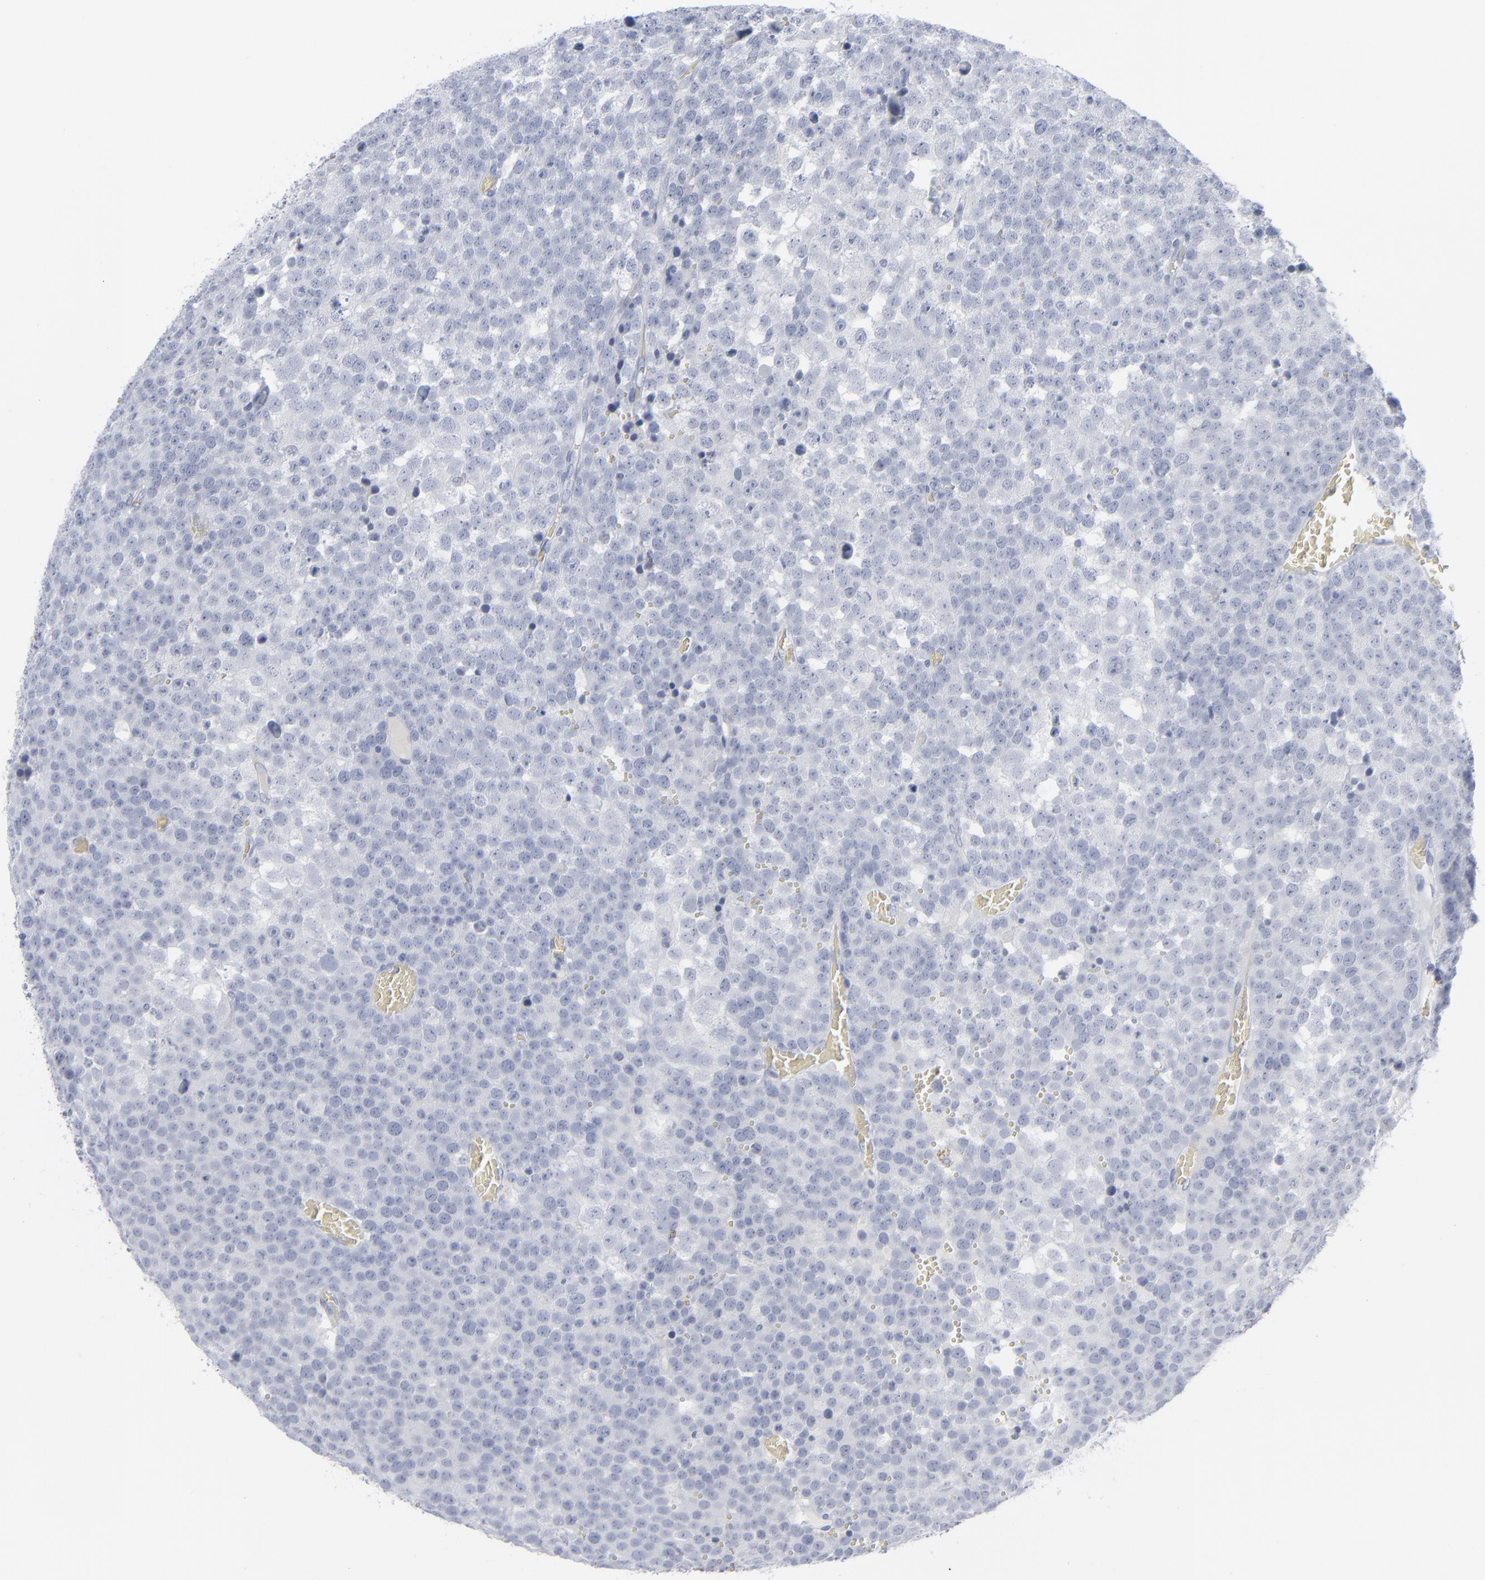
{"staining": {"intensity": "negative", "quantity": "none", "location": "none"}, "tissue": "testis cancer", "cell_type": "Tumor cells", "image_type": "cancer", "snomed": [{"axis": "morphology", "description": "Seminoma, NOS"}, {"axis": "topography", "description": "Testis"}], "caption": "Tumor cells are negative for protein expression in human testis seminoma.", "gene": "MSLN", "patient": {"sex": "male", "age": 71}}